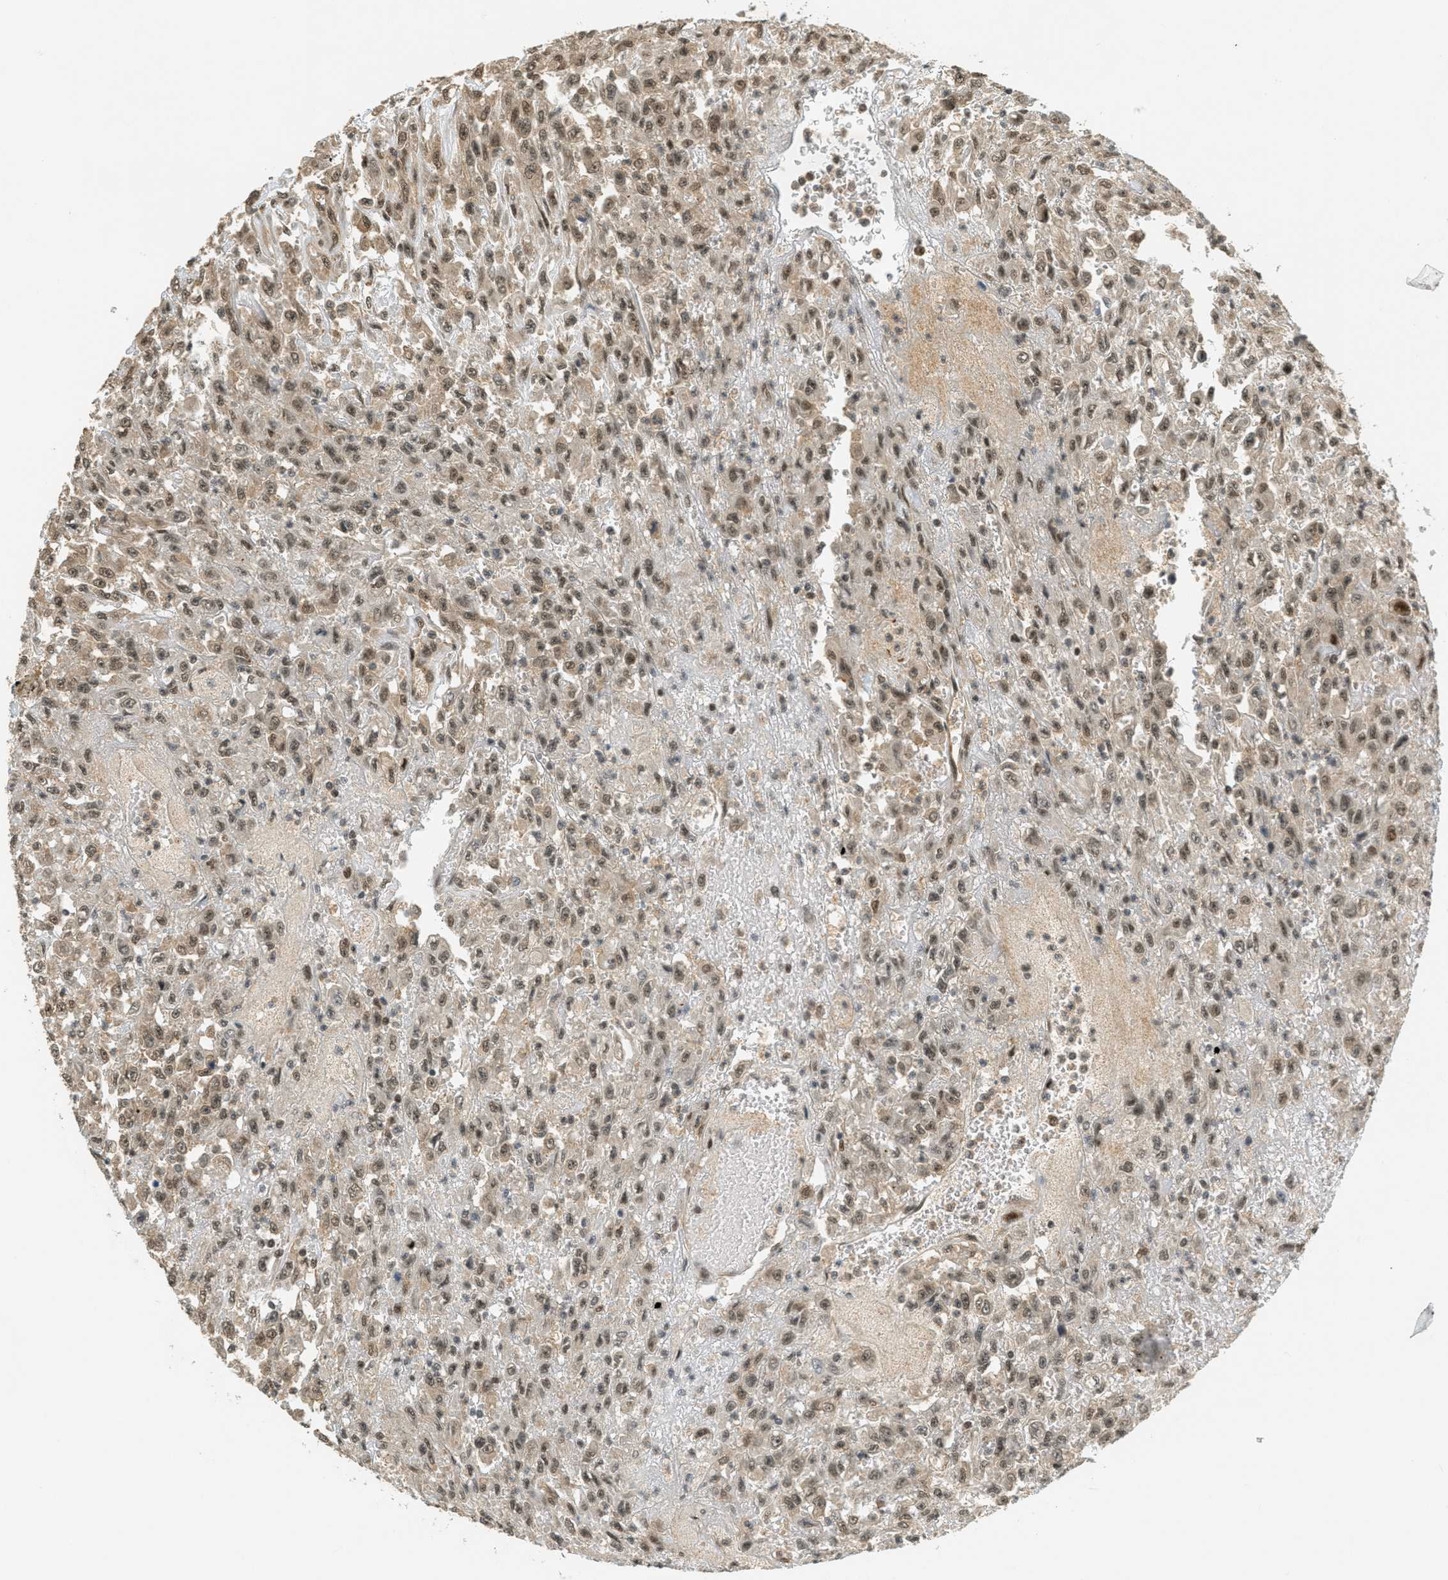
{"staining": {"intensity": "moderate", "quantity": ">75%", "location": "nuclear"}, "tissue": "urothelial cancer", "cell_type": "Tumor cells", "image_type": "cancer", "snomed": [{"axis": "morphology", "description": "Urothelial carcinoma, High grade"}, {"axis": "topography", "description": "Urinary bladder"}], "caption": "Protein expression analysis of urothelial cancer reveals moderate nuclear positivity in approximately >75% of tumor cells. Immunohistochemistry stains the protein of interest in brown and the nuclei are stained blue.", "gene": "FOXM1", "patient": {"sex": "male", "age": 46}}